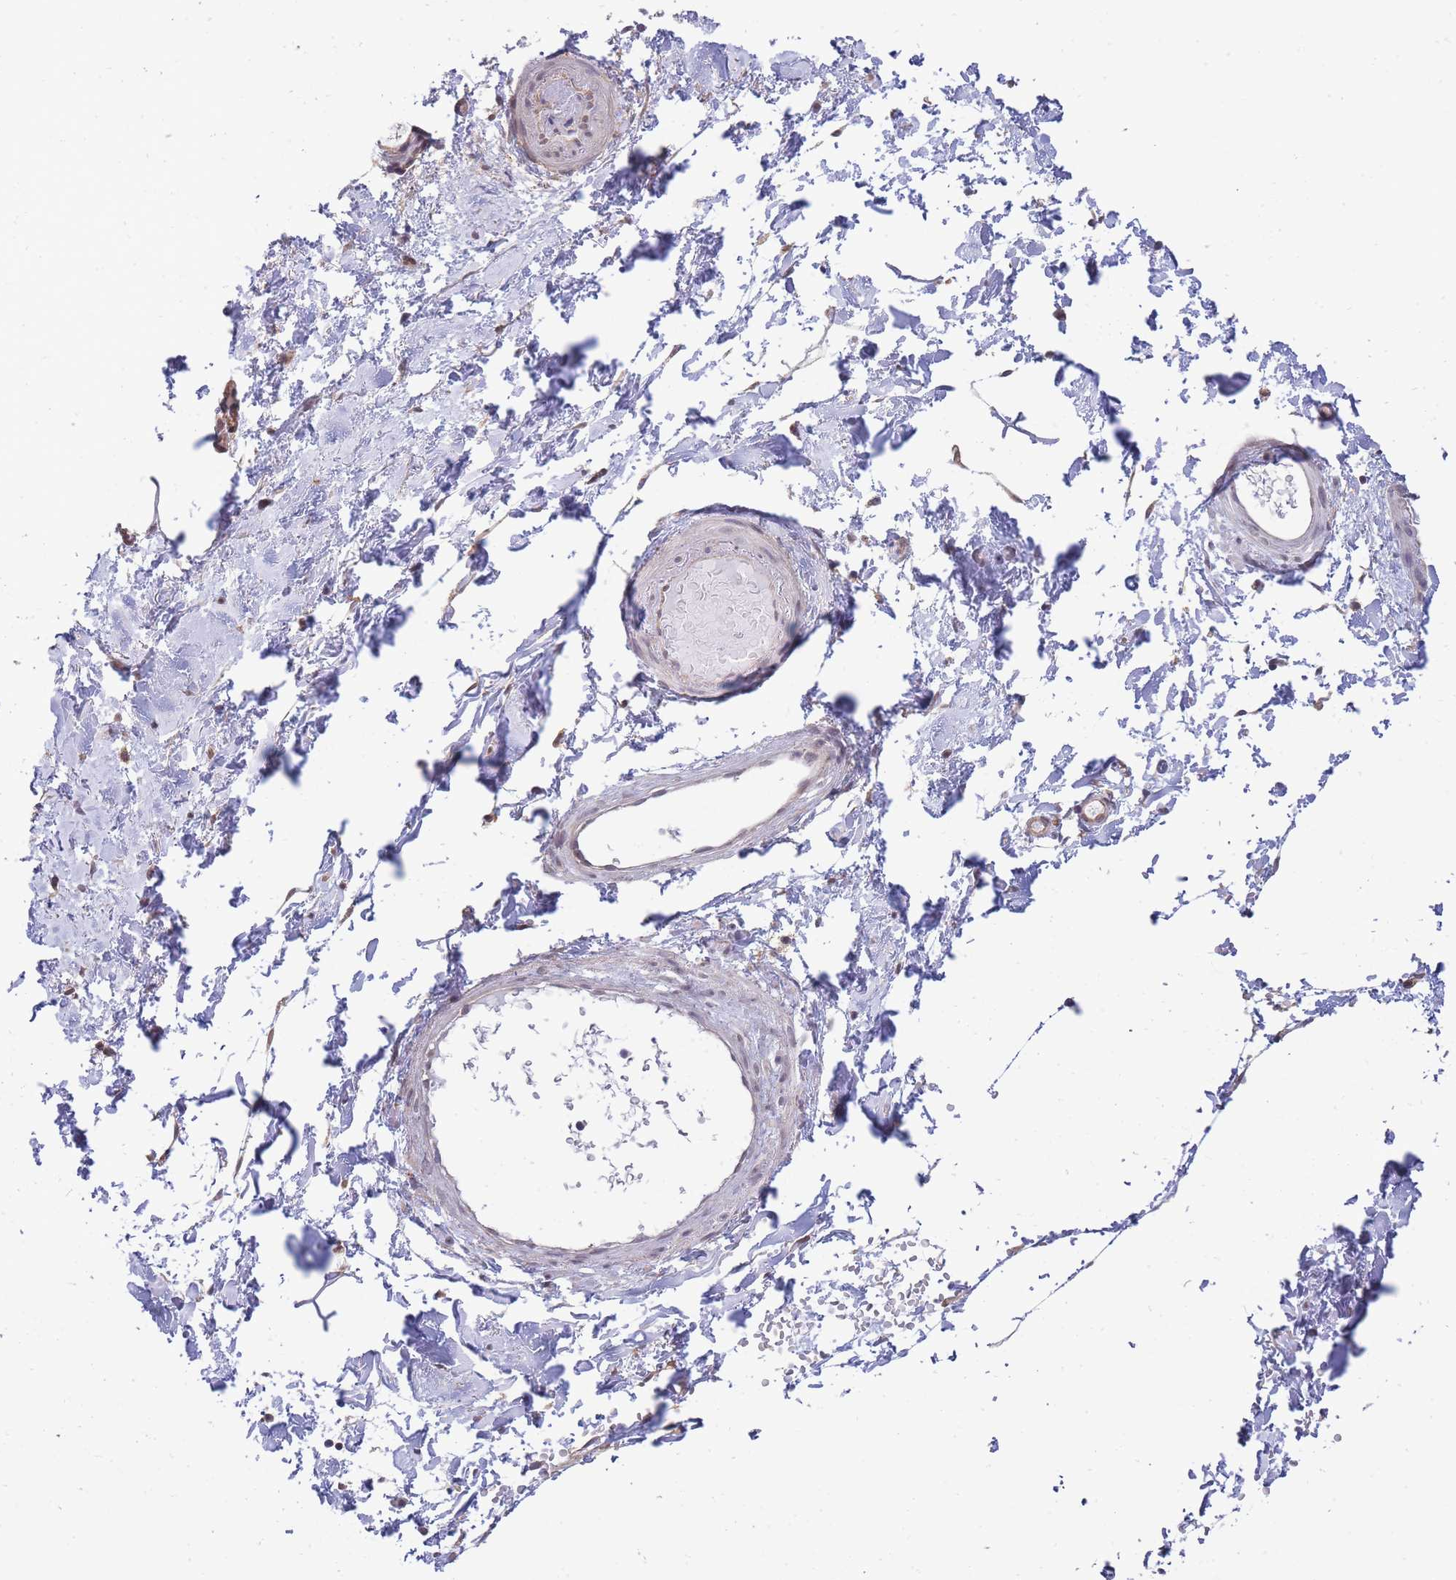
{"staining": {"intensity": "negative", "quantity": "none", "location": "none"}, "tissue": "adipose tissue", "cell_type": "Adipocytes", "image_type": "normal", "snomed": [{"axis": "morphology", "description": "Normal tissue, NOS"}, {"axis": "topography", "description": "Soft tissue"}, {"axis": "topography", "description": "Adipose tissue"}, {"axis": "topography", "description": "Vascular tissue"}, {"axis": "topography", "description": "Peripheral nerve tissue"}], "caption": "This photomicrograph is of unremarkable adipose tissue stained with immunohistochemistry (IHC) to label a protein in brown with the nuclei are counter-stained blue. There is no staining in adipocytes.", "gene": "C19orf25", "patient": {"sex": "male", "age": 74}}